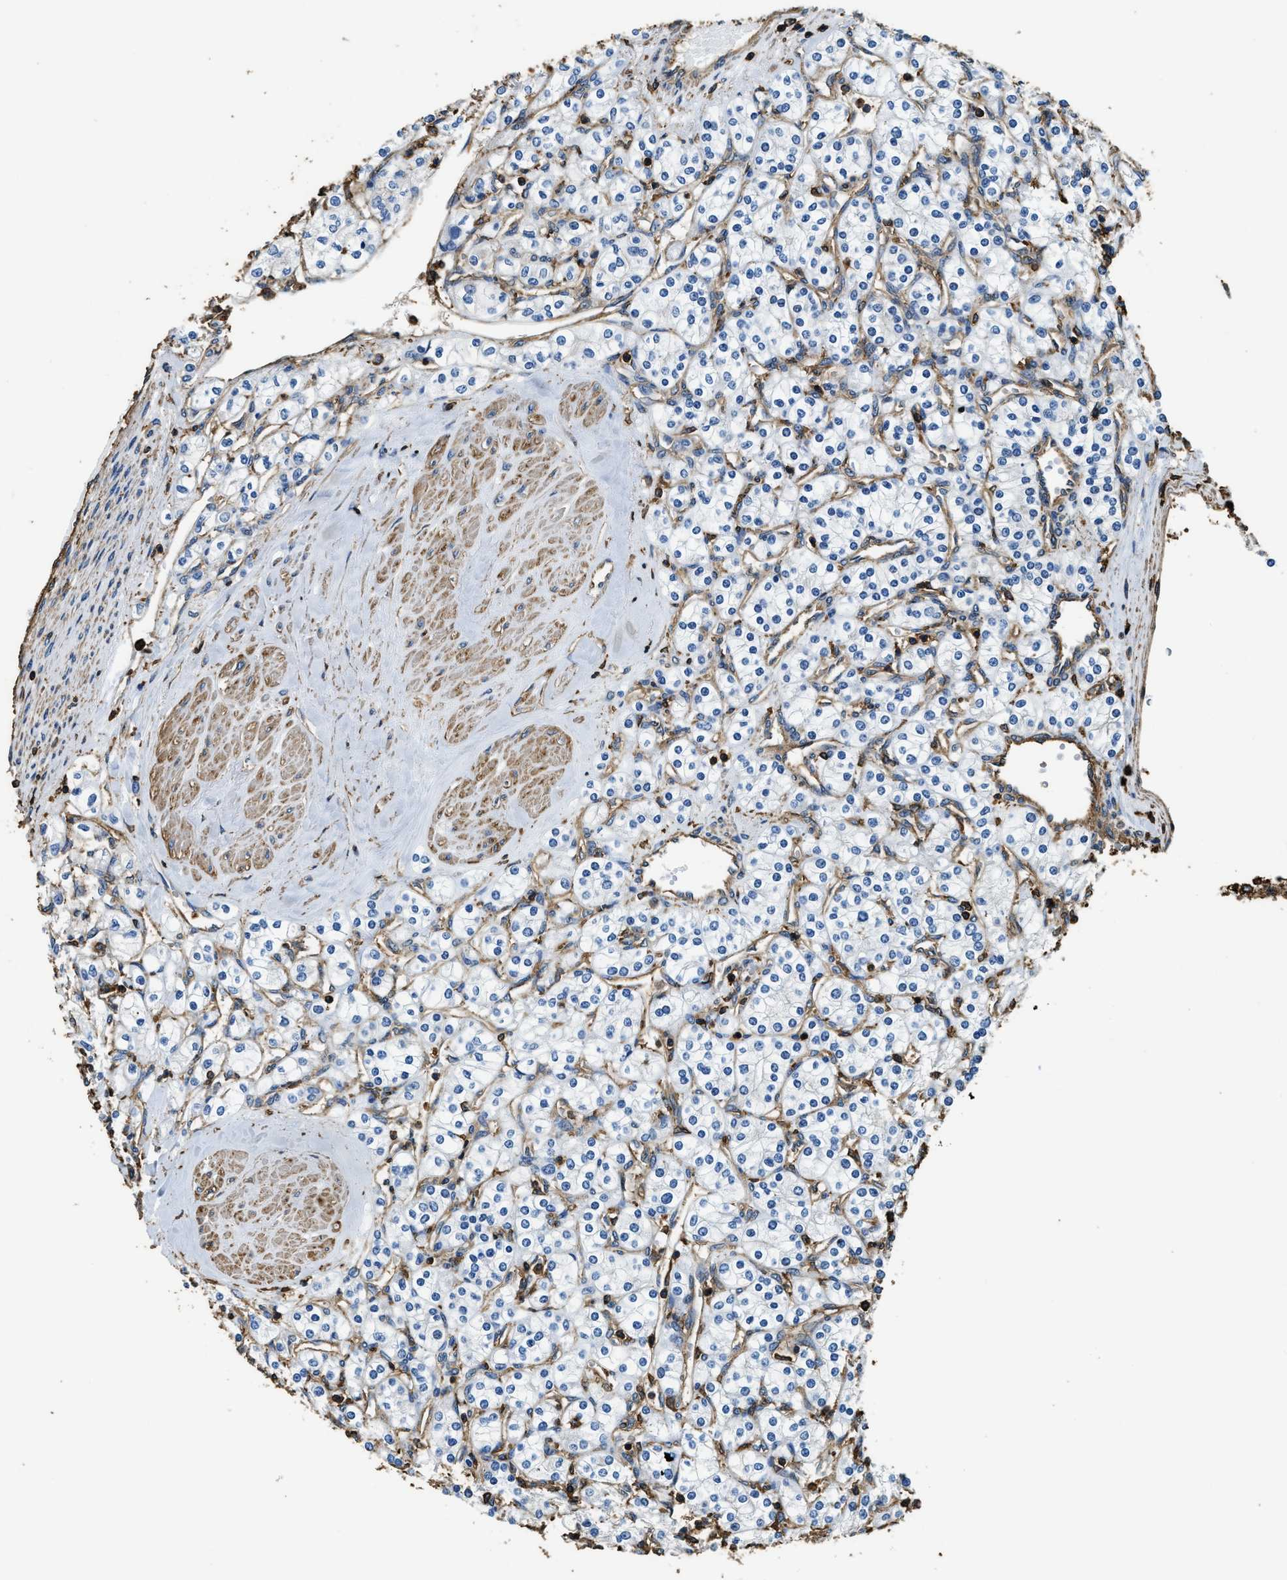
{"staining": {"intensity": "negative", "quantity": "none", "location": "none"}, "tissue": "renal cancer", "cell_type": "Tumor cells", "image_type": "cancer", "snomed": [{"axis": "morphology", "description": "Adenocarcinoma, NOS"}, {"axis": "topography", "description": "Kidney"}], "caption": "A high-resolution image shows immunohistochemistry staining of renal cancer (adenocarcinoma), which exhibits no significant staining in tumor cells.", "gene": "ACCS", "patient": {"sex": "male", "age": 77}}